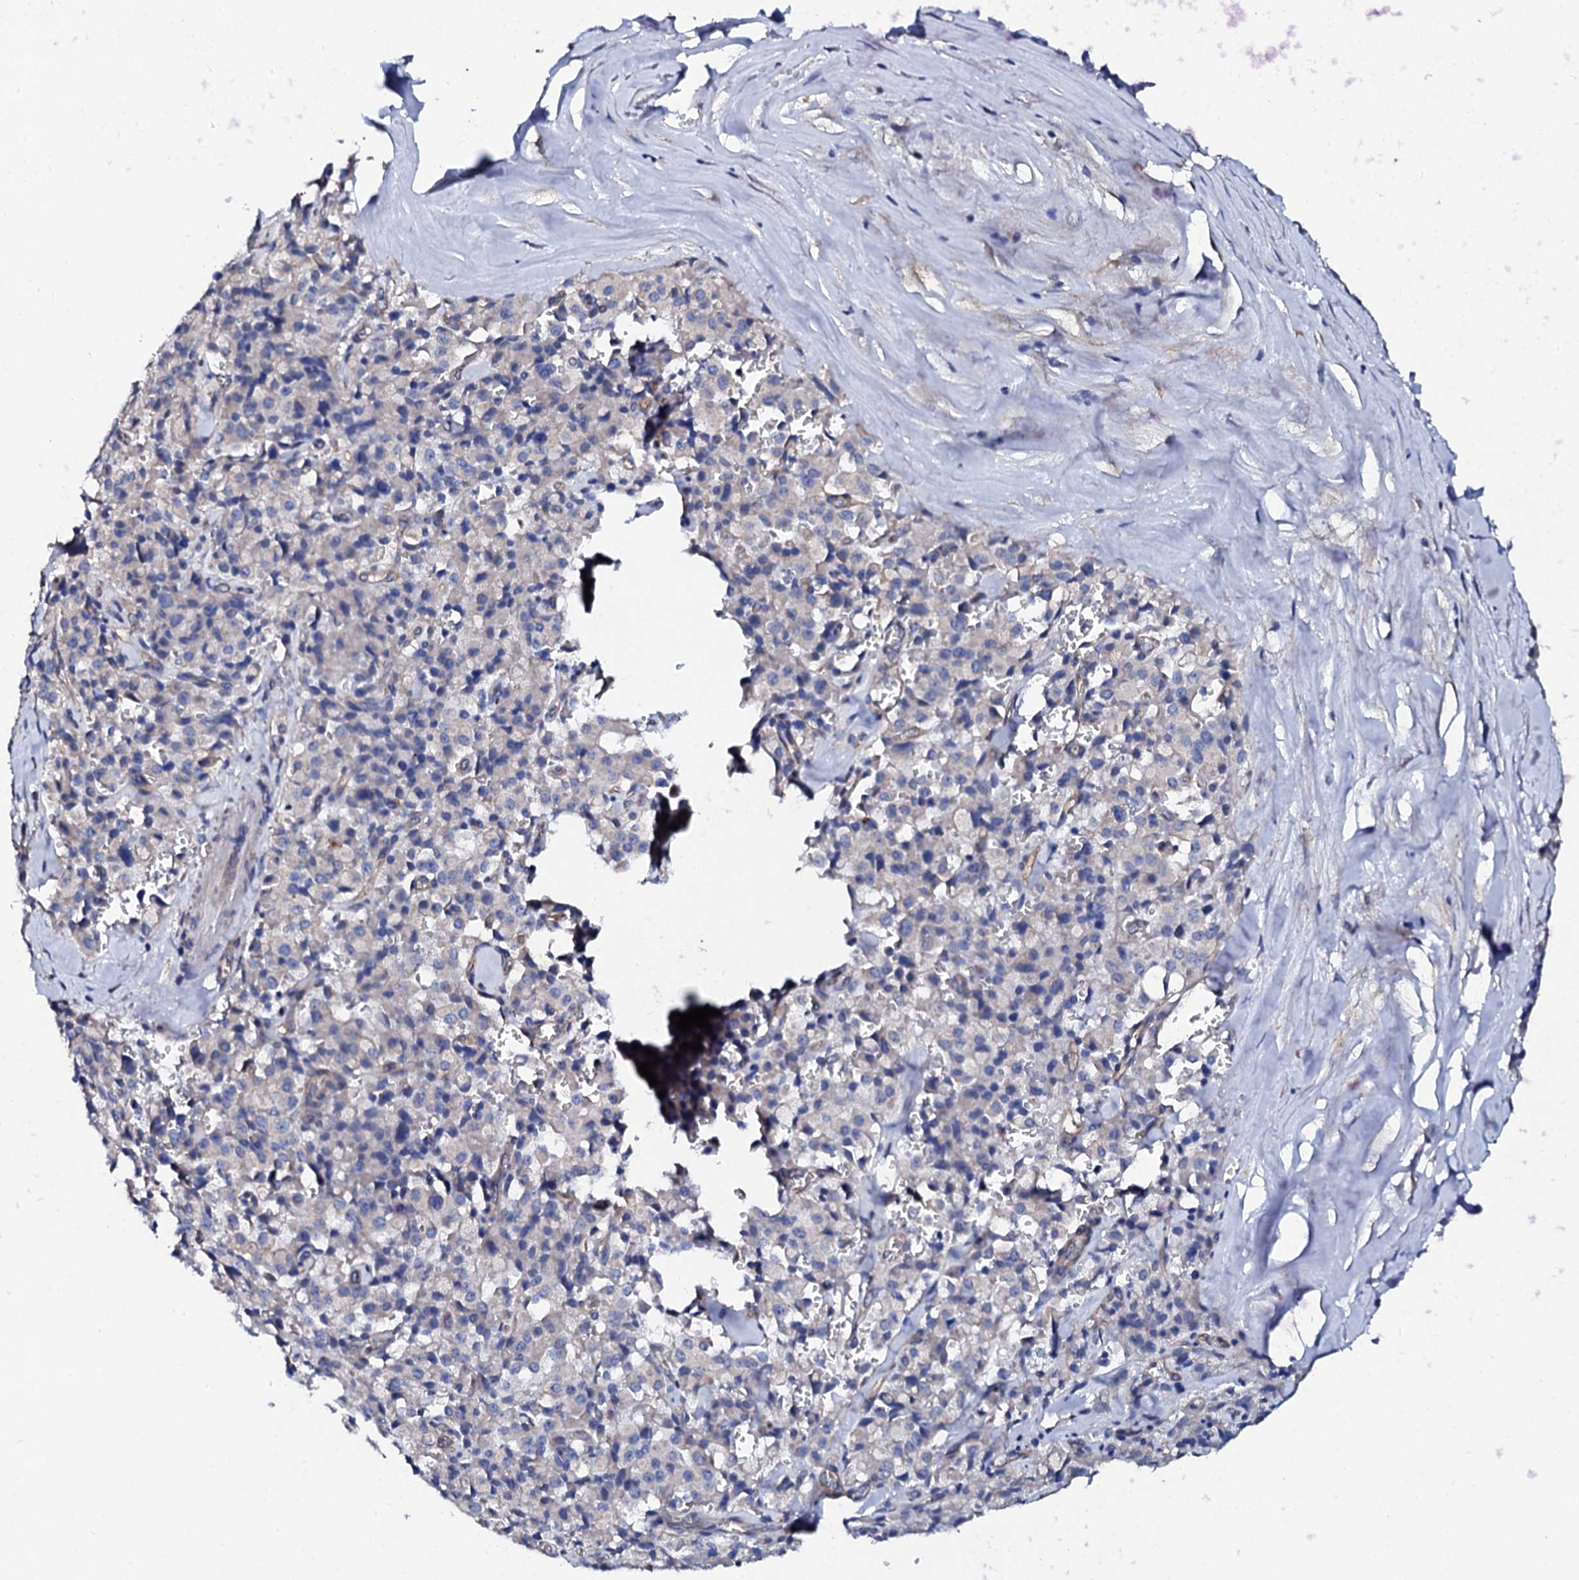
{"staining": {"intensity": "negative", "quantity": "none", "location": "none"}, "tissue": "pancreatic cancer", "cell_type": "Tumor cells", "image_type": "cancer", "snomed": [{"axis": "morphology", "description": "Adenocarcinoma, NOS"}, {"axis": "topography", "description": "Pancreas"}], "caption": "Tumor cells show no significant protein positivity in pancreatic cancer (adenocarcinoma).", "gene": "KLHL32", "patient": {"sex": "male", "age": 65}}